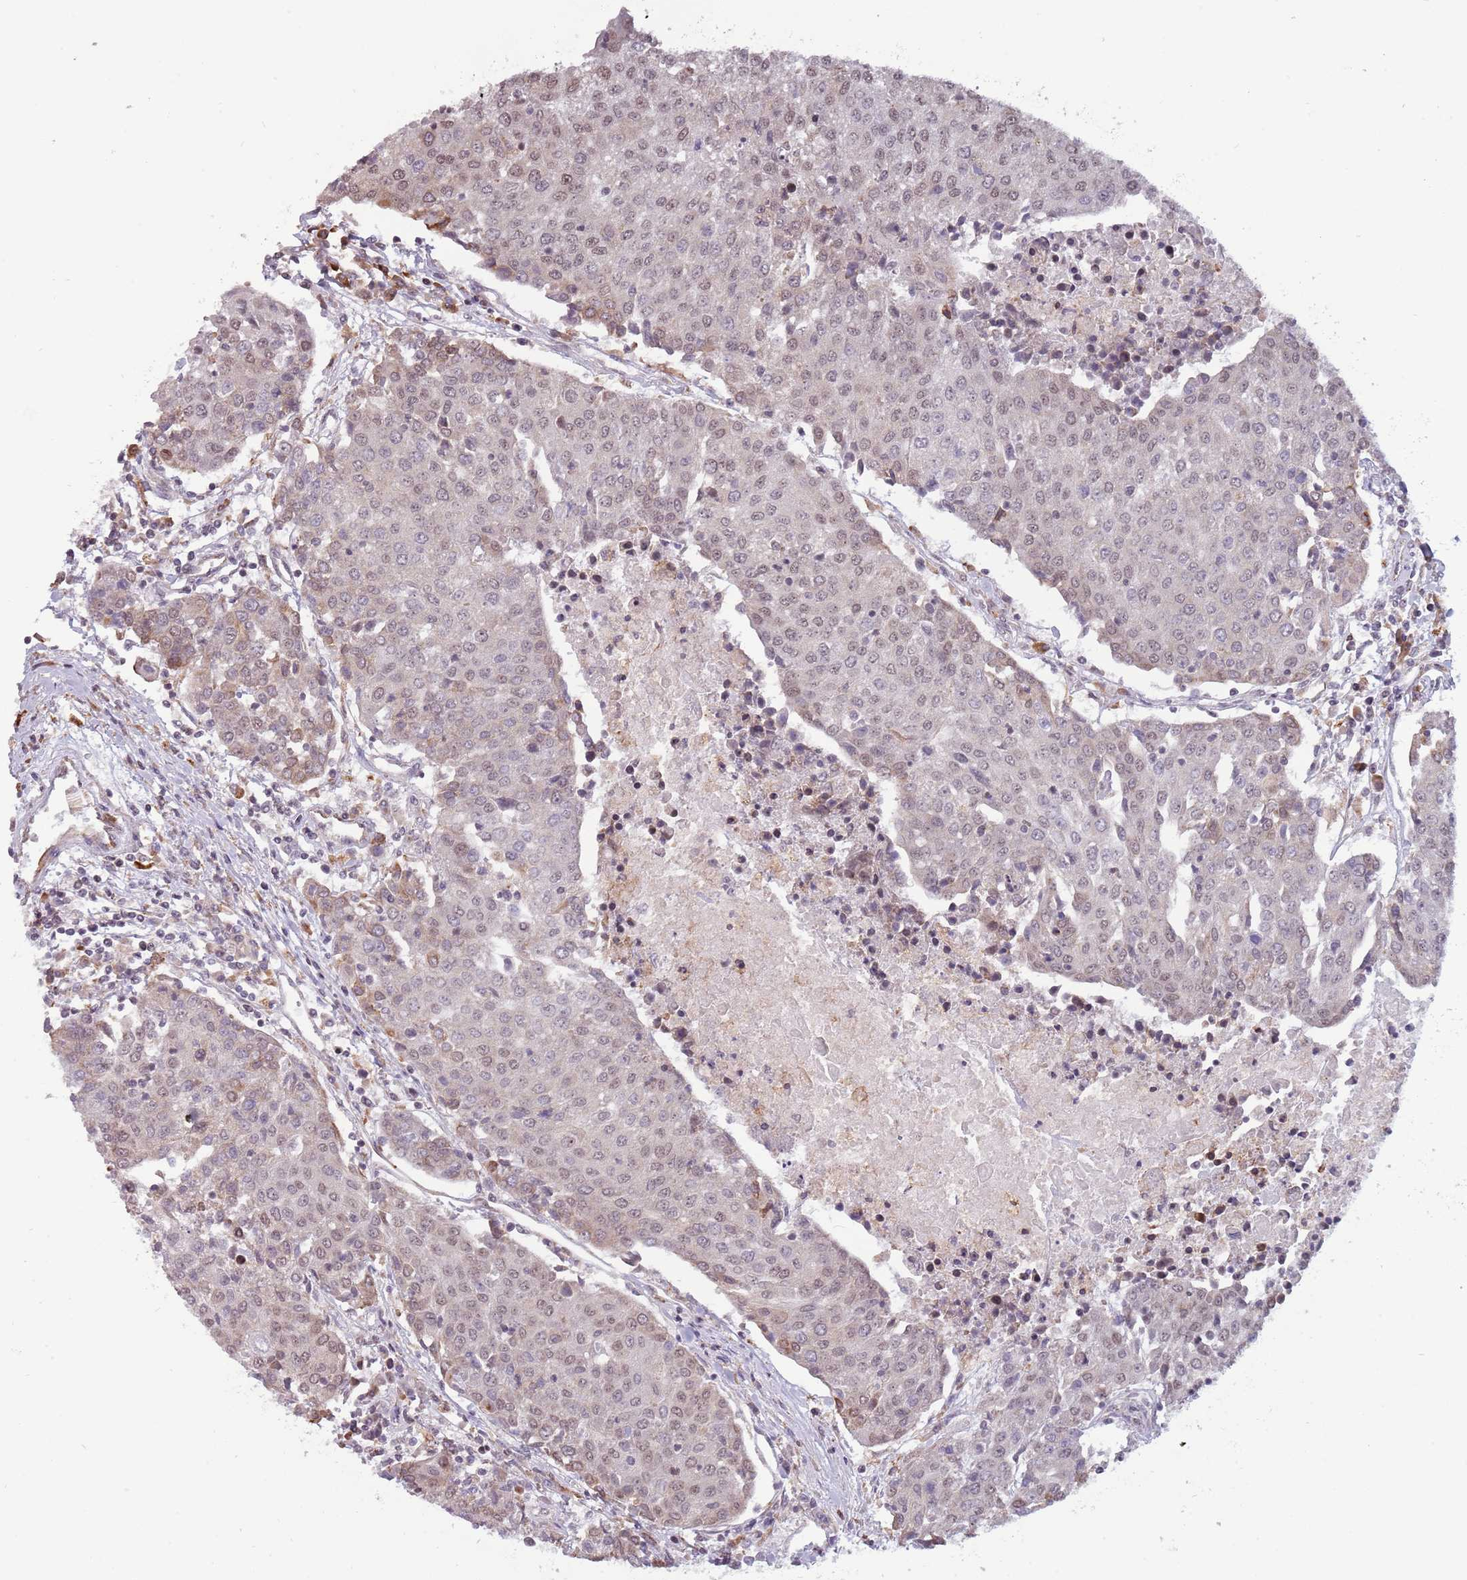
{"staining": {"intensity": "weak", "quantity": "25%-75%", "location": "nuclear"}, "tissue": "urothelial cancer", "cell_type": "Tumor cells", "image_type": "cancer", "snomed": [{"axis": "morphology", "description": "Urothelial carcinoma, High grade"}, {"axis": "topography", "description": "Urinary bladder"}], "caption": "Immunohistochemistry (IHC) photomicrograph of neoplastic tissue: urothelial cancer stained using IHC exhibits low levels of weak protein expression localized specifically in the nuclear of tumor cells, appearing as a nuclear brown color.", "gene": "BARD1", "patient": {"sex": "female", "age": 85}}